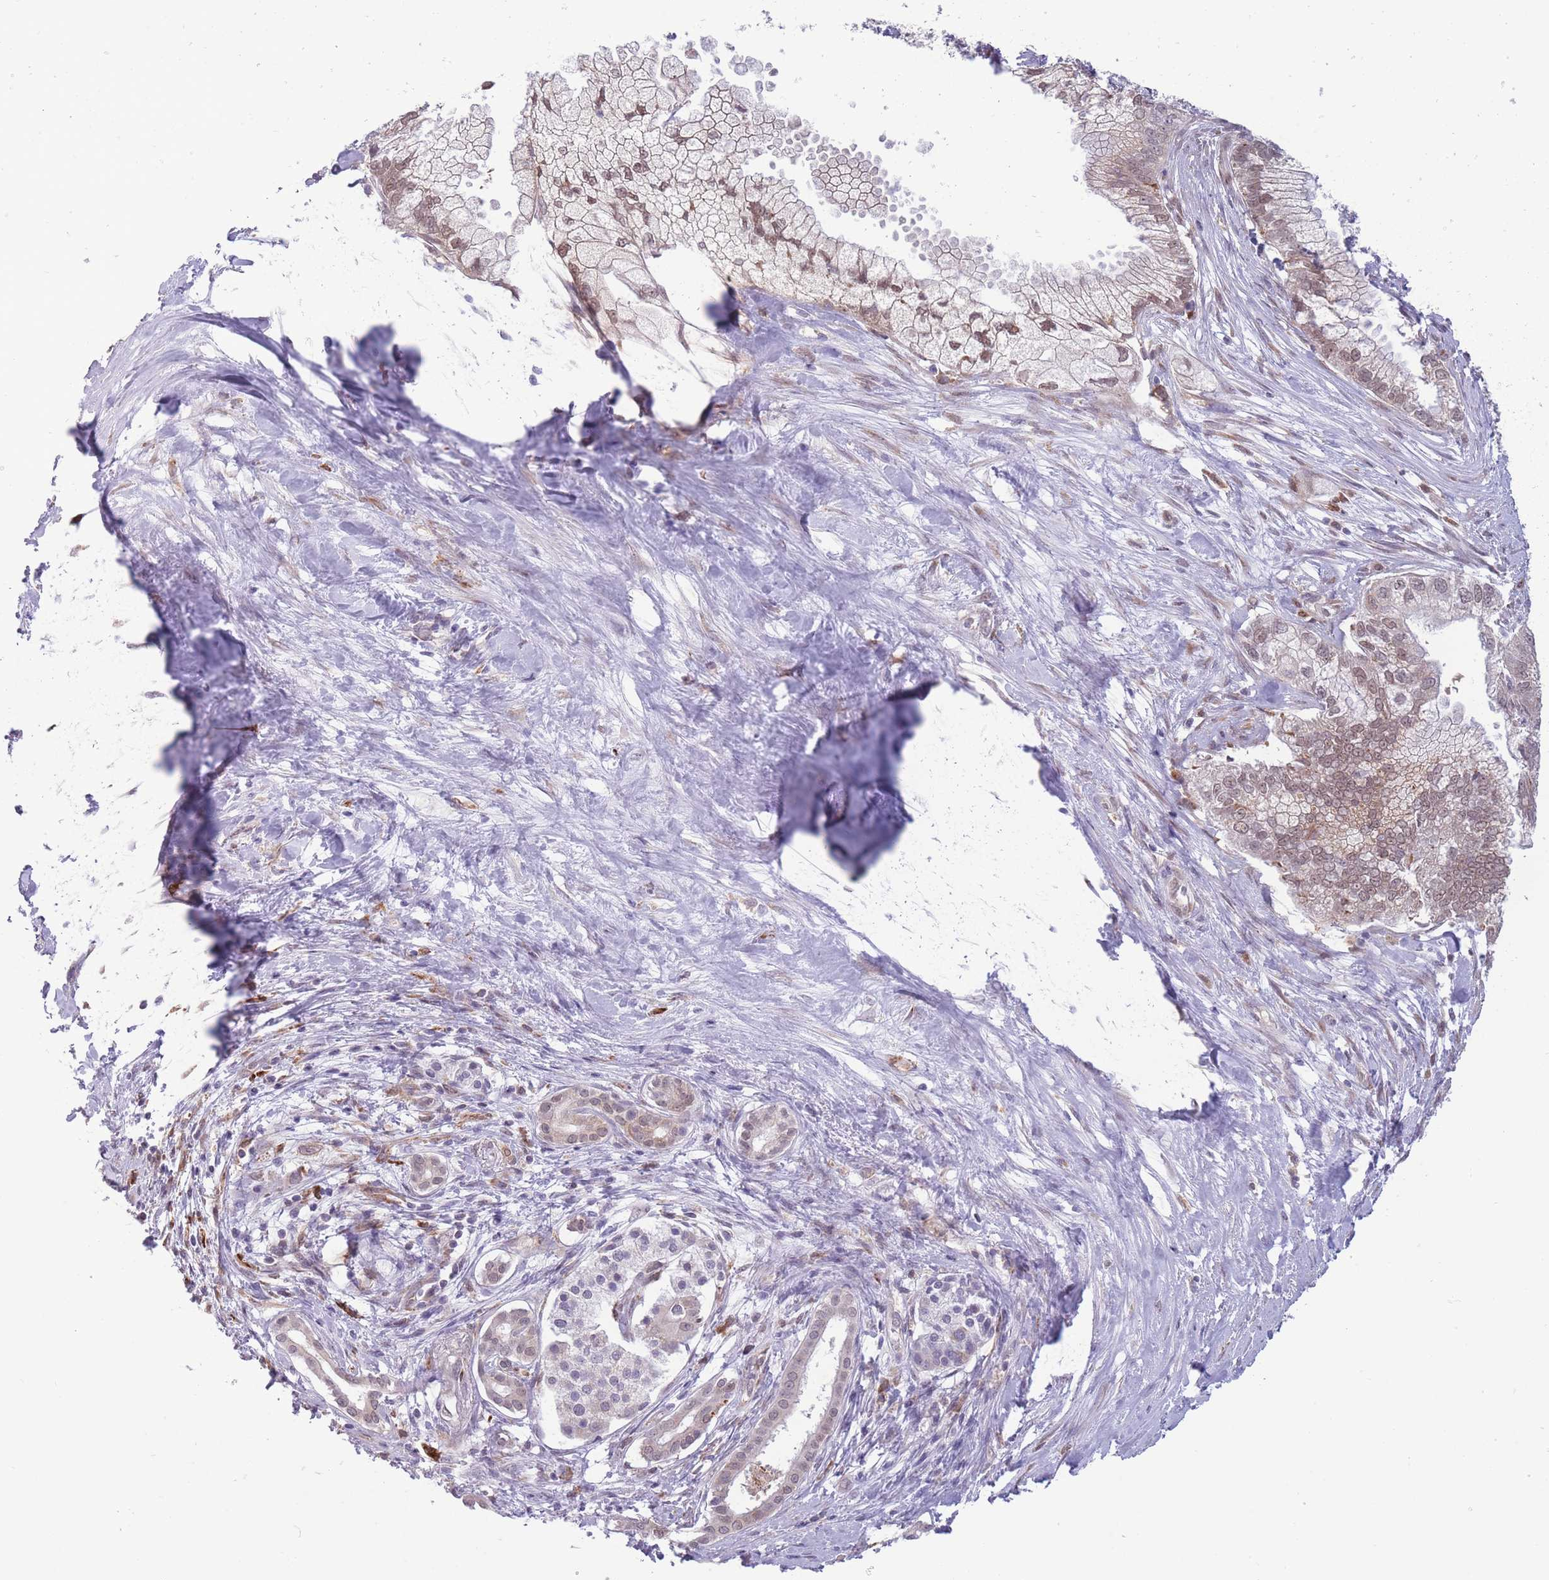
{"staining": {"intensity": "weak", "quantity": "25%-75%", "location": "cytoplasmic/membranous,nuclear"}, "tissue": "pancreatic cancer", "cell_type": "Tumor cells", "image_type": "cancer", "snomed": [{"axis": "morphology", "description": "Adenocarcinoma, NOS"}, {"axis": "topography", "description": "Pancreas"}], "caption": "The image displays a brown stain indicating the presence of a protein in the cytoplasmic/membranous and nuclear of tumor cells in pancreatic cancer (adenocarcinoma).", "gene": "TMEM121", "patient": {"sex": "male", "age": 70}}